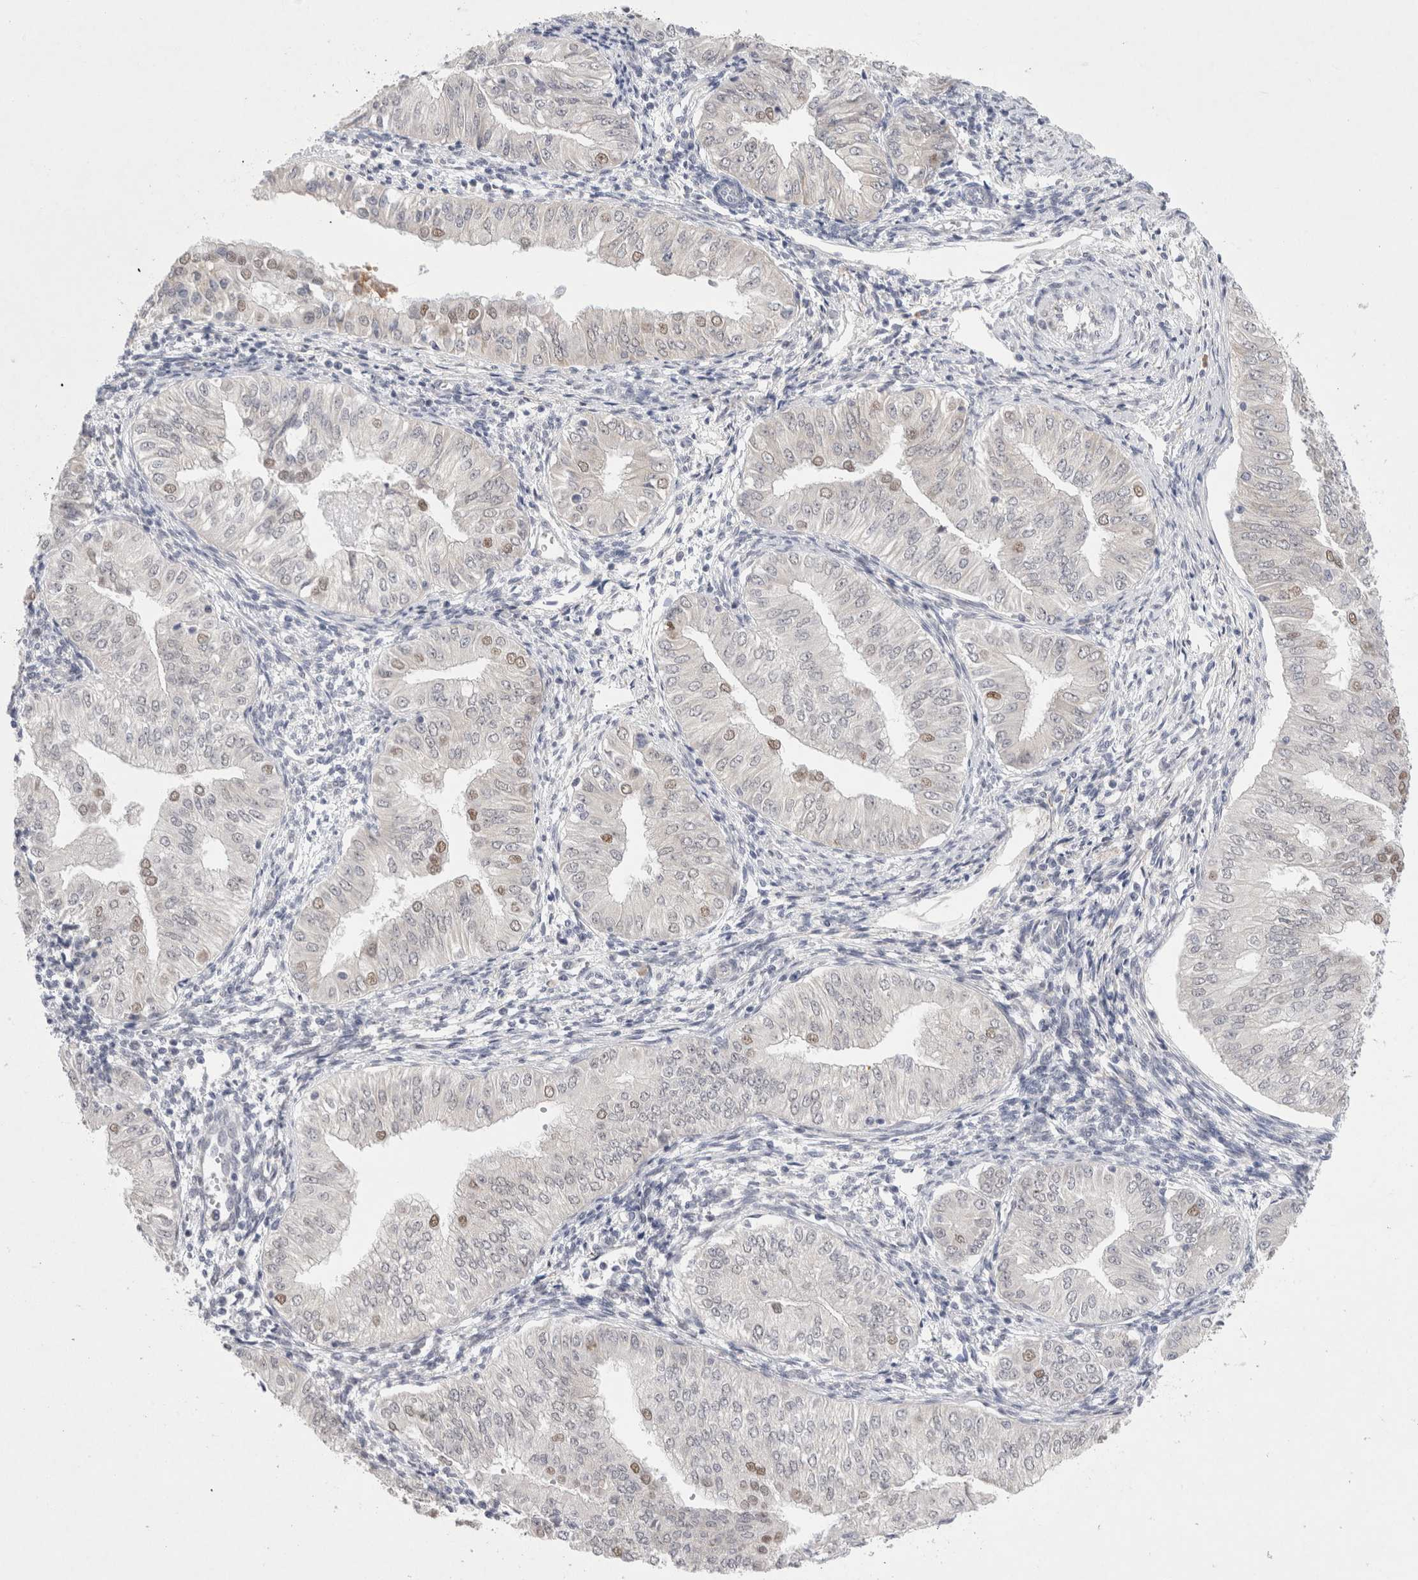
{"staining": {"intensity": "weak", "quantity": "<25%", "location": "nuclear"}, "tissue": "endometrial cancer", "cell_type": "Tumor cells", "image_type": "cancer", "snomed": [{"axis": "morphology", "description": "Normal tissue, NOS"}, {"axis": "morphology", "description": "Adenocarcinoma, NOS"}, {"axis": "topography", "description": "Endometrium"}], "caption": "Immunohistochemistry (IHC) histopathology image of neoplastic tissue: endometrial cancer (adenocarcinoma) stained with DAB (3,3'-diaminobenzidine) shows no significant protein staining in tumor cells. The staining is performed using DAB brown chromogen with nuclei counter-stained in using hematoxylin.", "gene": "TRMT1L", "patient": {"sex": "female", "age": 53}}